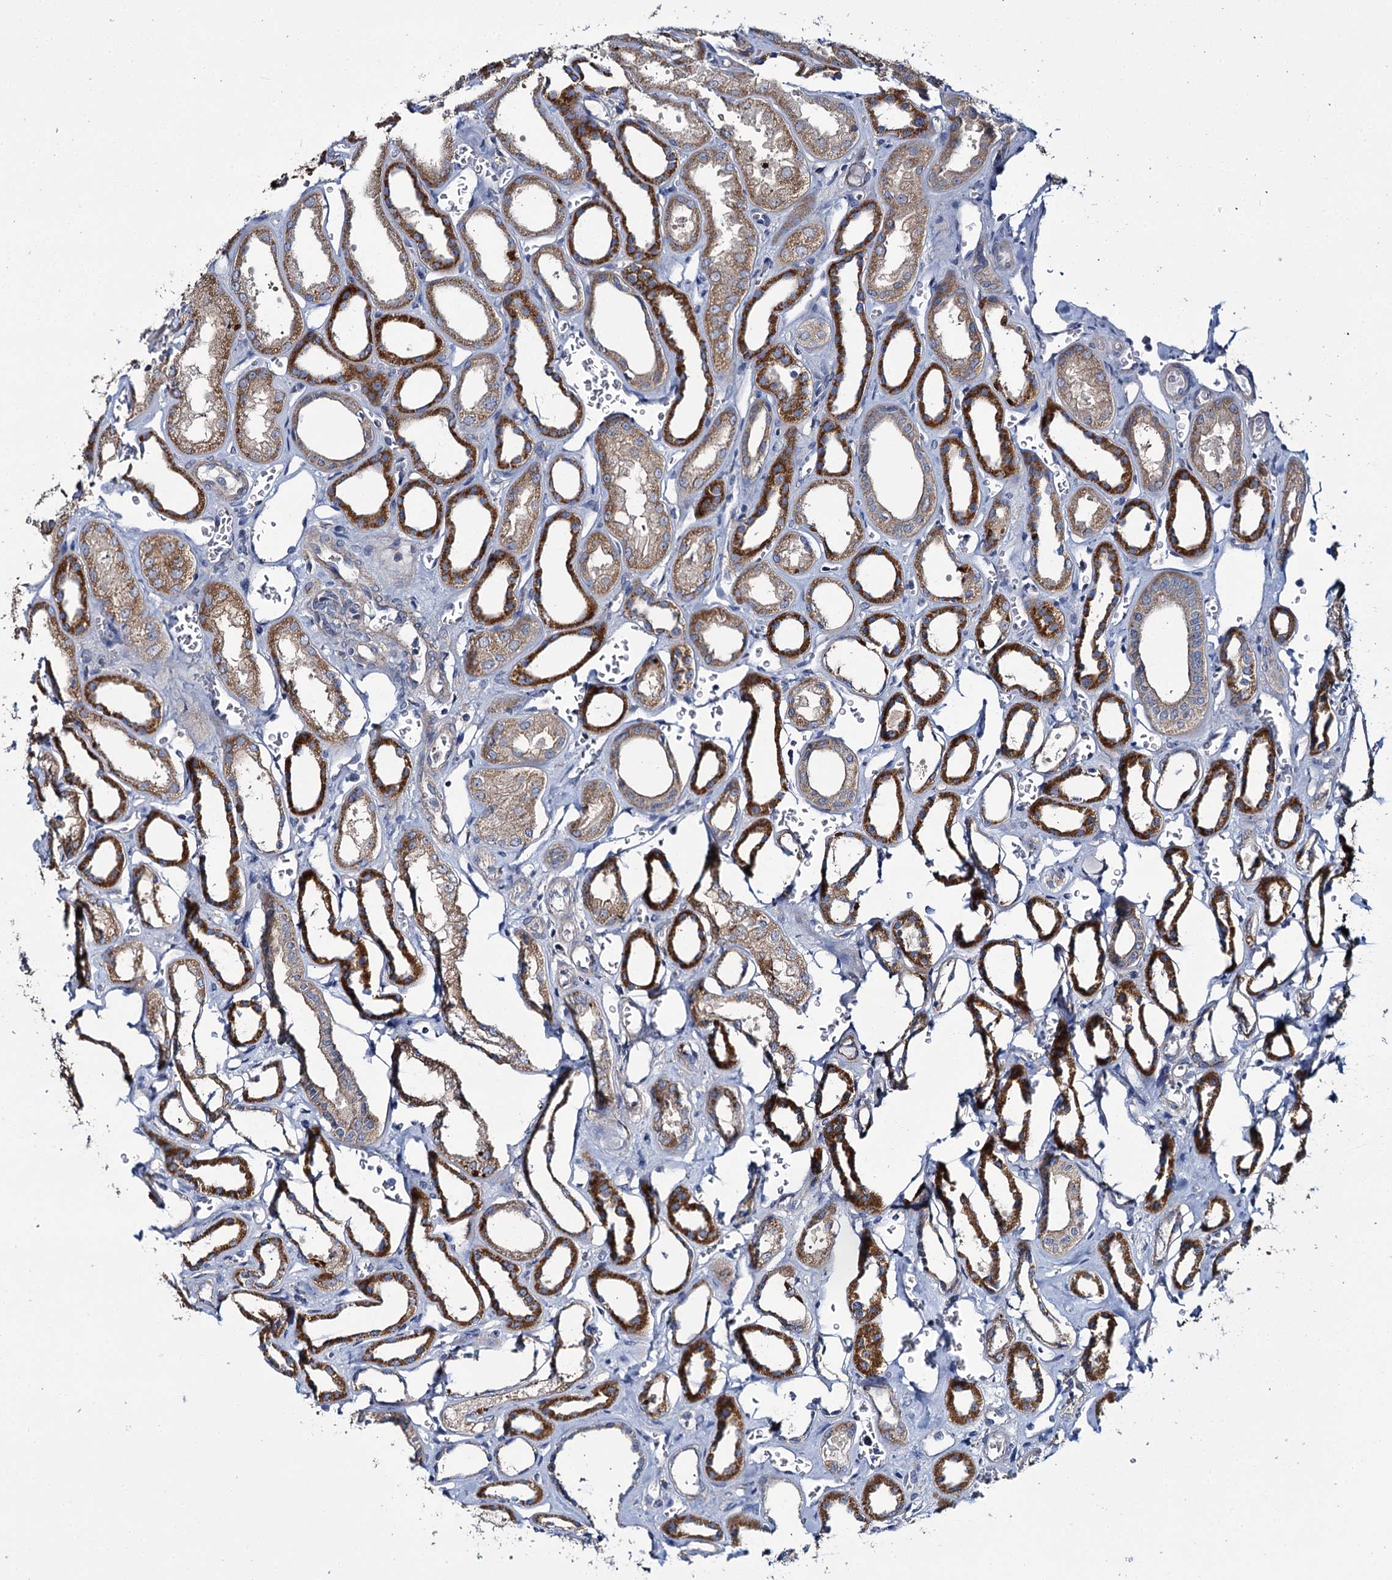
{"staining": {"intensity": "moderate", "quantity": ">75%", "location": "cytoplasmic/membranous"}, "tissue": "kidney", "cell_type": "Cells in glomeruli", "image_type": "normal", "snomed": [{"axis": "morphology", "description": "Normal tissue, NOS"}, {"axis": "morphology", "description": "Adenocarcinoma, NOS"}, {"axis": "topography", "description": "Kidney"}], "caption": "A brown stain highlights moderate cytoplasmic/membranous staining of a protein in cells in glomeruli of normal kidney. Ihc stains the protein of interest in brown and the nuclei are stained blue.", "gene": "CEP295", "patient": {"sex": "female", "age": 68}}